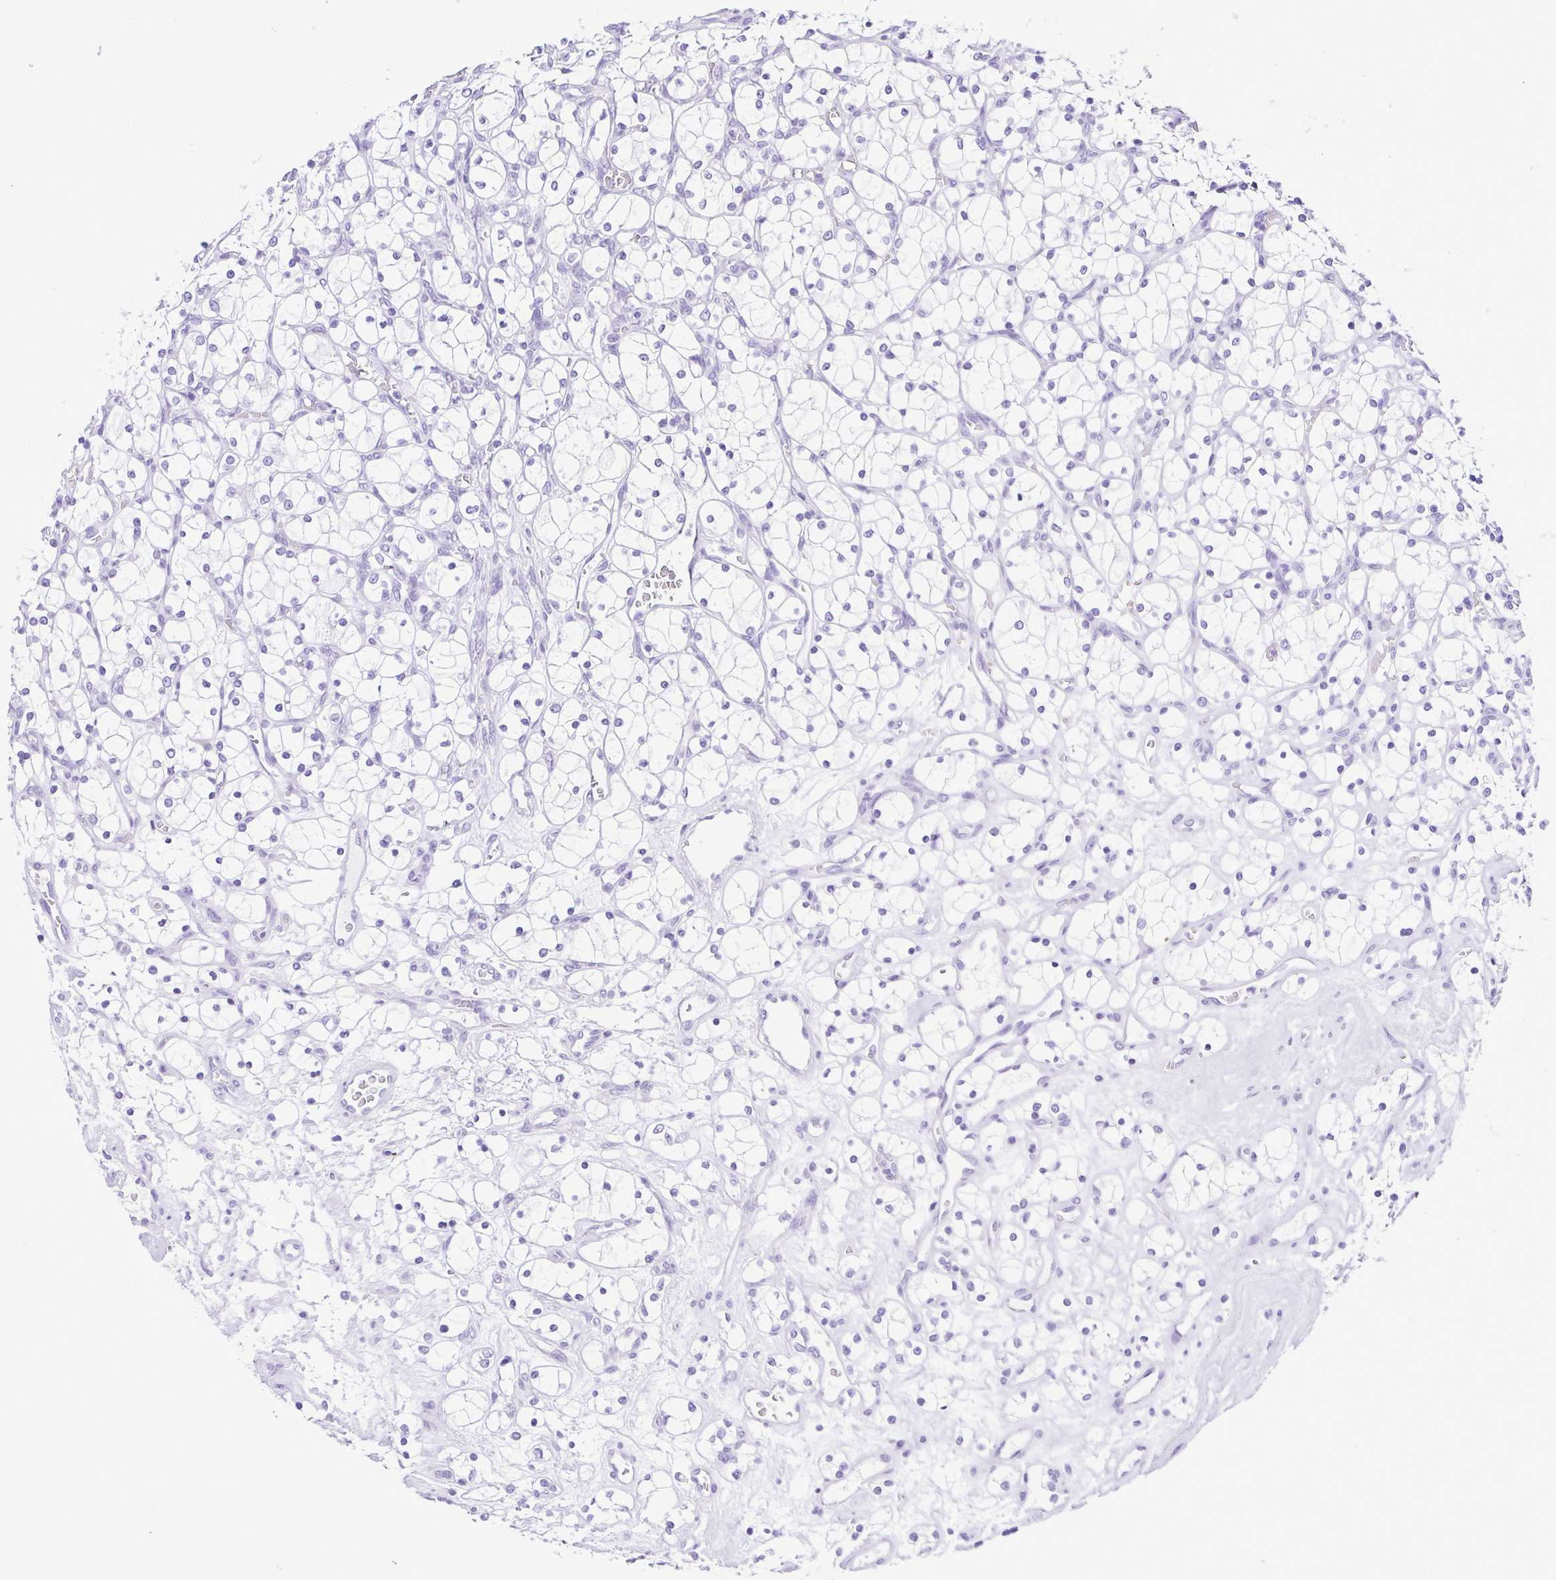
{"staining": {"intensity": "negative", "quantity": "none", "location": "none"}, "tissue": "renal cancer", "cell_type": "Tumor cells", "image_type": "cancer", "snomed": [{"axis": "morphology", "description": "Adenocarcinoma, NOS"}, {"axis": "topography", "description": "Kidney"}], "caption": "This is an immunohistochemistry photomicrograph of human adenocarcinoma (renal). There is no expression in tumor cells.", "gene": "SYT1", "patient": {"sex": "female", "age": 69}}